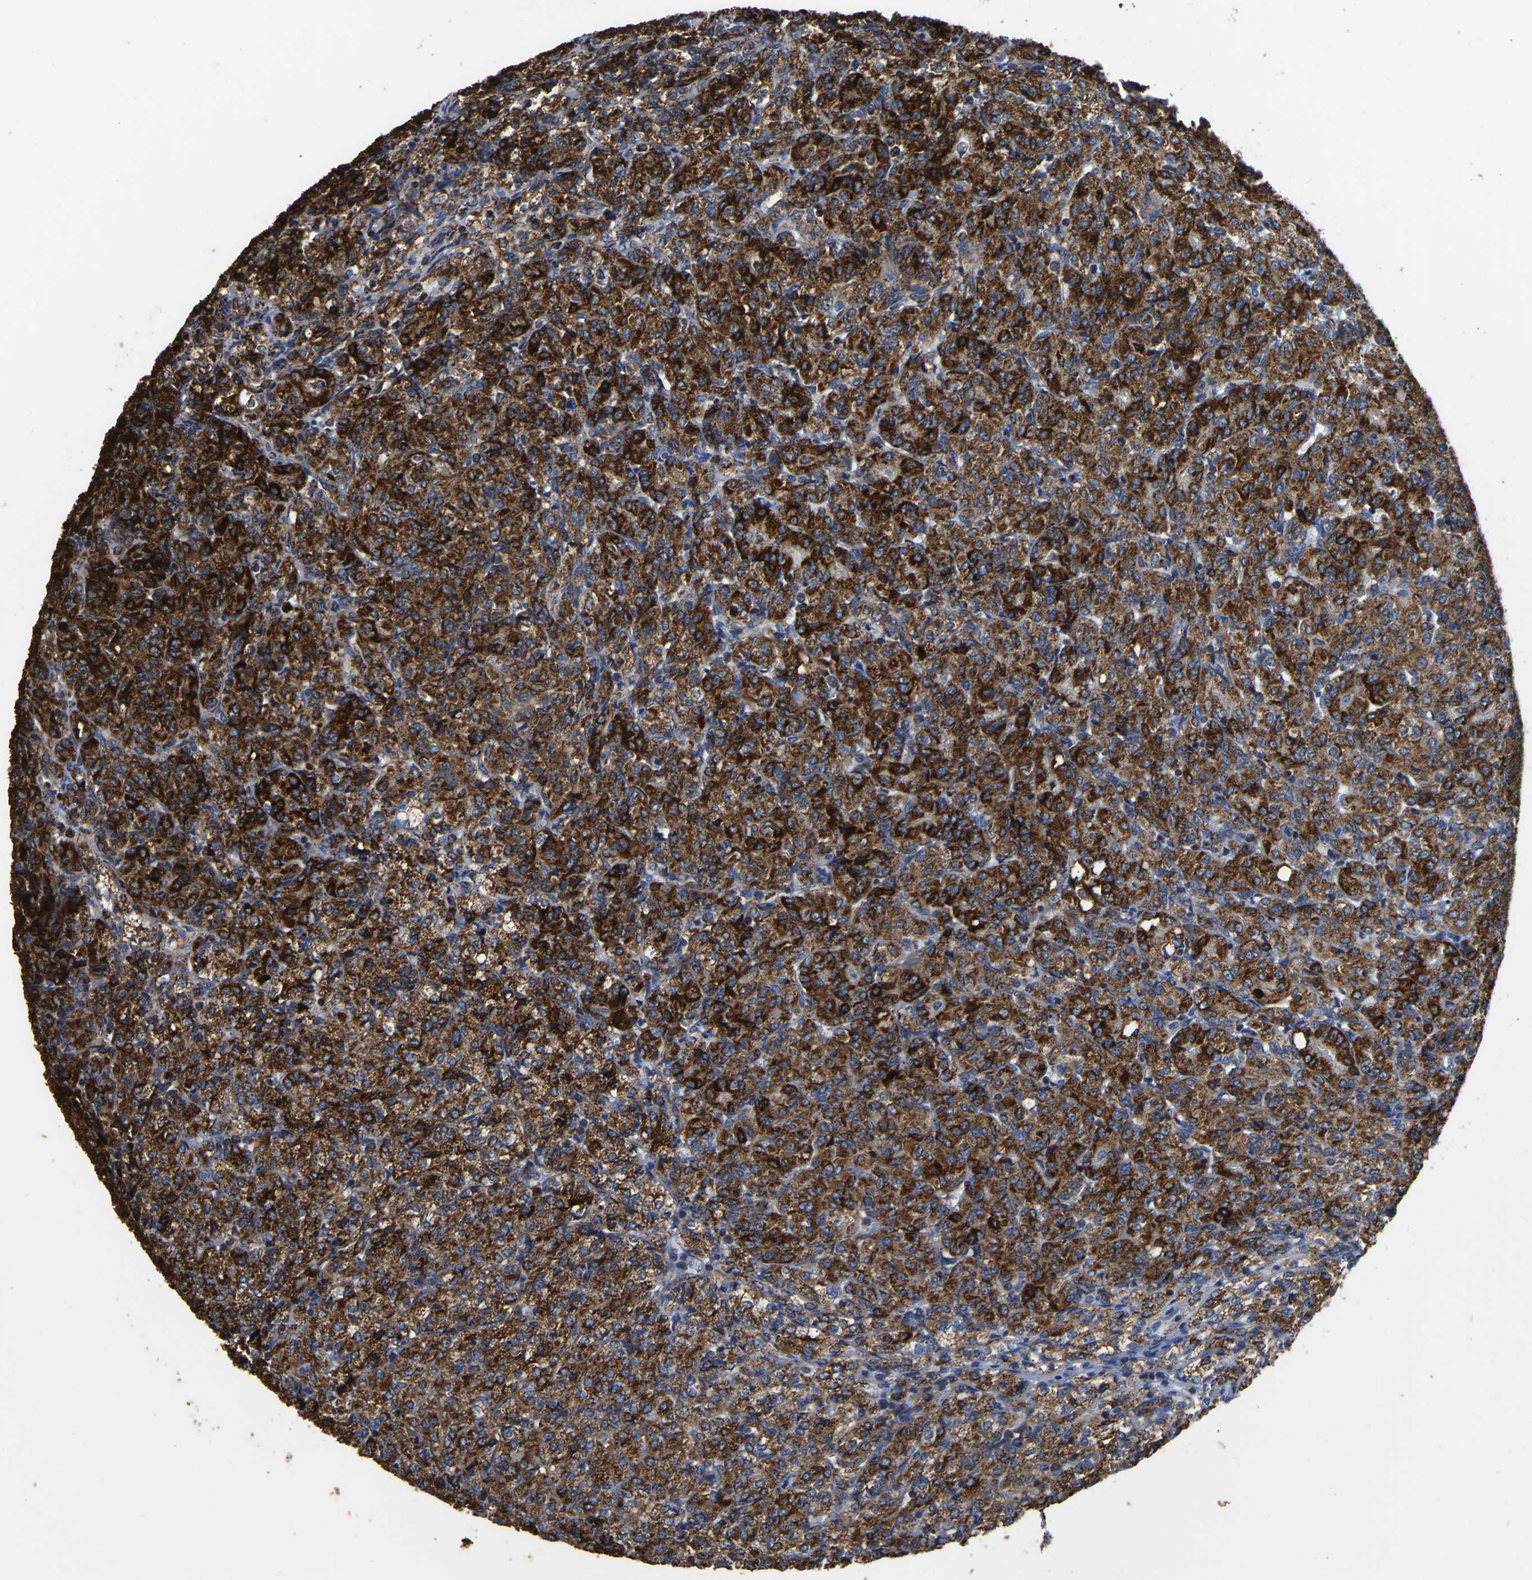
{"staining": {"intensity": "strong", "quantity": ">75%", "location": "cytoplasmic/membranous"}, "tissue": "renal cancer", "cell_type": "Tumor cells", "image_type": "cancer", "snomed": [{"axis": "morphology", "description": "Adenocarcinoma, NOS"}, {"axis": "topography", "description": "Kidney"}], "caption": "Adenocarcinoma (renal) stained for a protein displays strong cytoplasmic/membranous positivity in tumor cells. Using DAB (brown) and hematoxylin (blue) stains, captured at high magnification using brightfield microscopy.", "gene": "ETFA", "patient": {"sex": "male", "age": 77}}